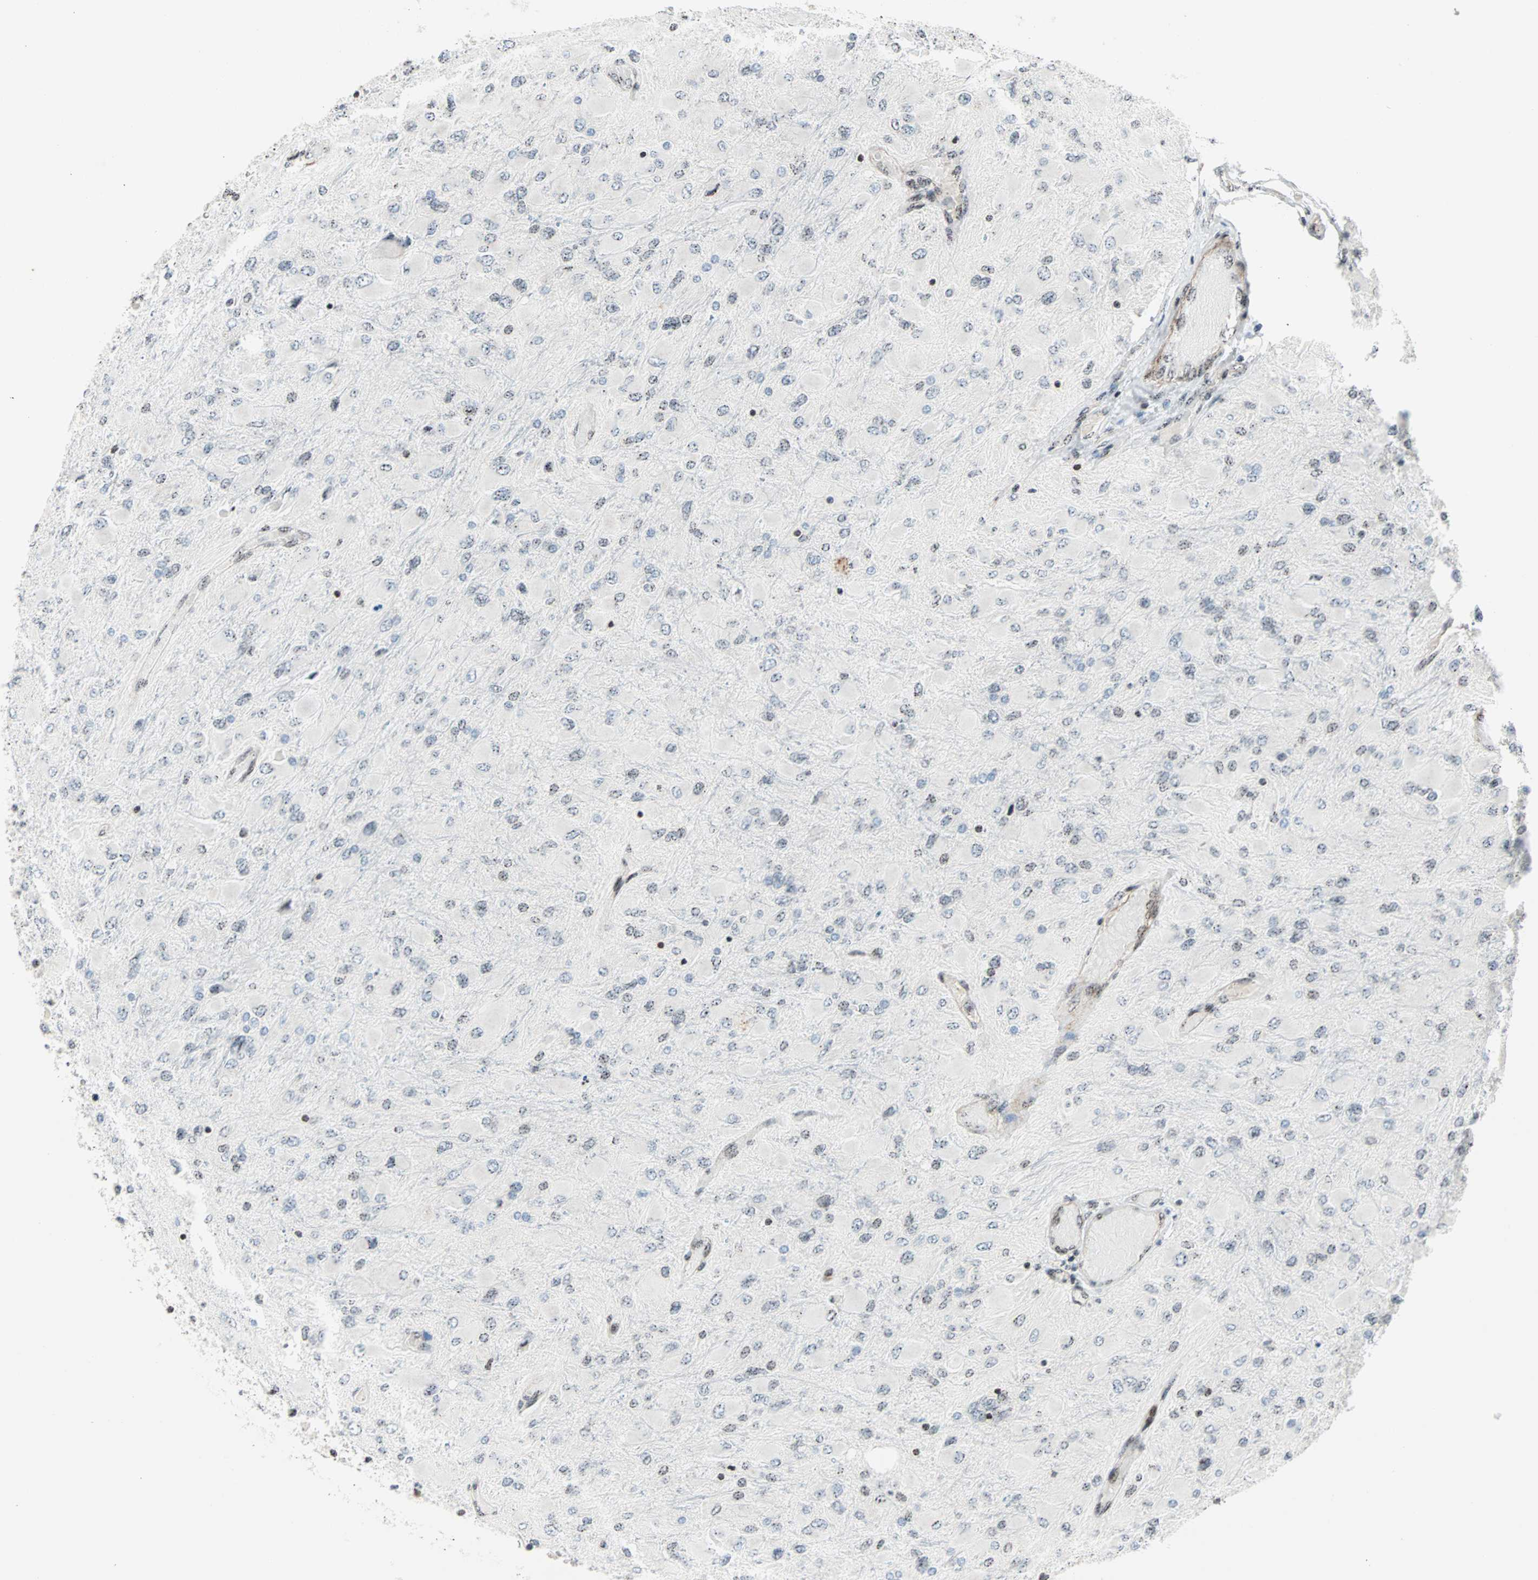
{"staining": {"intensity": "weak", "quantity": "25%-75%", "location": "nuclear"}, "tissue": "glioma", "cell_type": "Tumor cells", "image_type": "cancer", "snomed": [{"axis": "morphology", "description": "Glioma, malignant, High grade"}, {"axis": "topography", "description": "Cerebral cortex"}], "caption": "Human glioma stained for a protein (brown) demonstrates weak nuclear positive positivity in about 25%-75% of tumor cells.", "gene": "CENPA", "patient": {"sex": "female", "age": 36}}